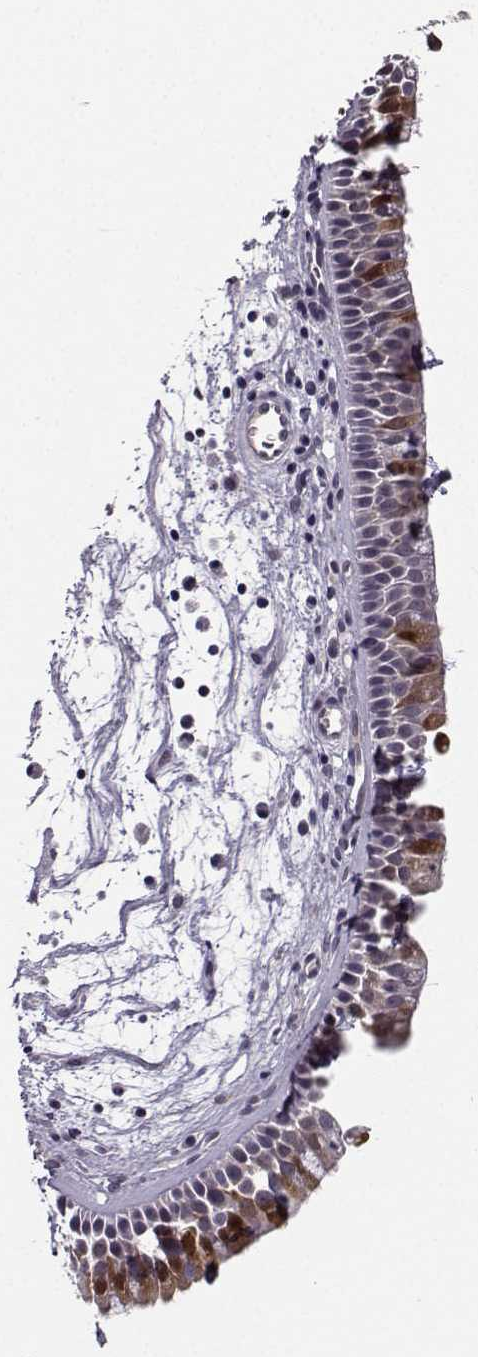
{"staining": {"intensity": "strong", "quantity": "<25%", "location": "cytoplasmic/membranous"}, "tissue": "nasopharynx", "cell_type": "Respiratory epithelial cells", "image_type": "normal", "snomed": [{"axis": "morphology", "description": "Normal tissue, NOS"}, {"axis": "topography", "description": "Nasopharynx"}], "caption": "Normal nasopharynx demonstrates strong cytoplasmic/membranous positivity in approximately <25% of respiratory epithelial cells.", "gene": "NQO1", "patient": {"sex": "female", "age": 68}}